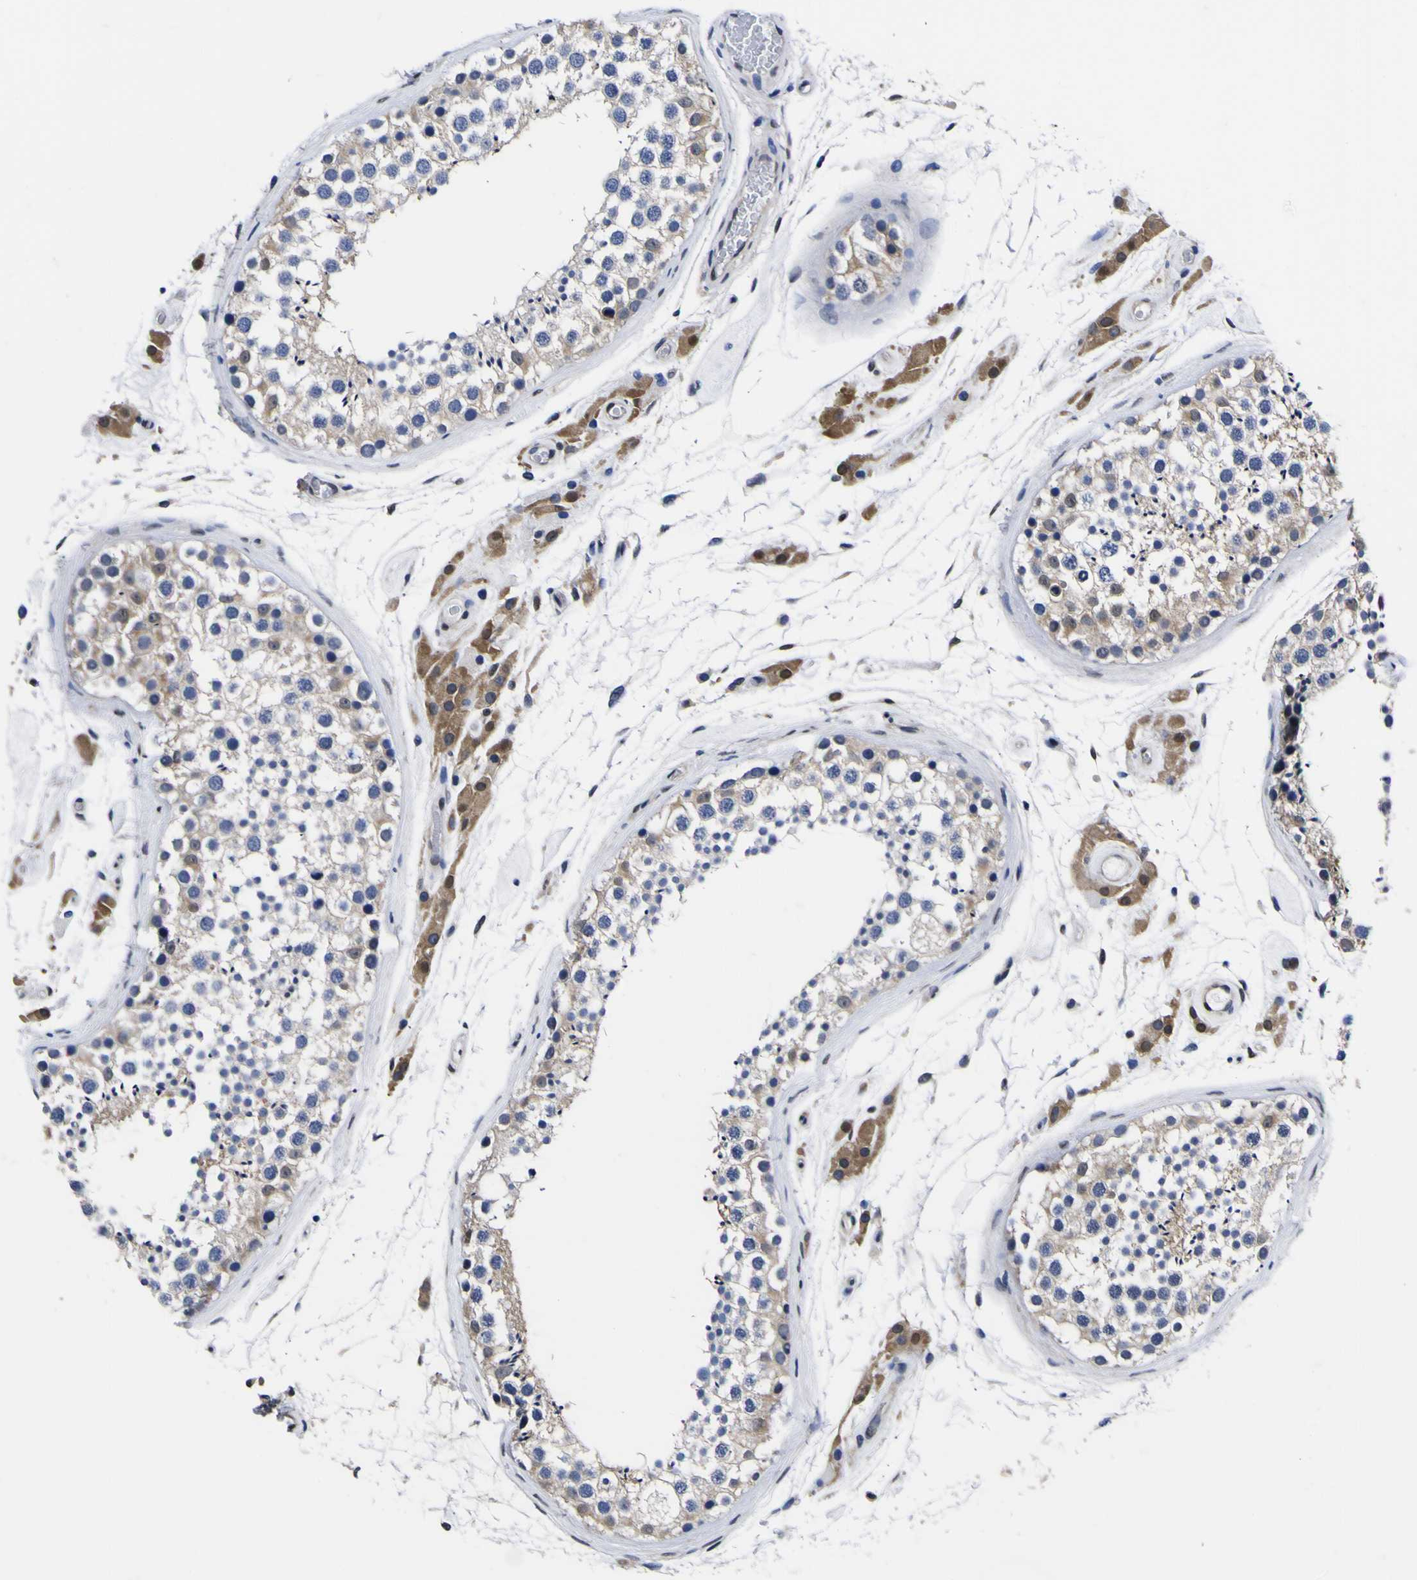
{"staining": {"intensity": "moderate", "quantity": "<25%", "location": "cytoplasmic/membranous,nuclear"}, "tissue": "testis", "cell_type": "Cells in seminiferous ducts", "image_type": "normal", "snomed": [{"axis": "morphology", "description": "Normal tissue, NOS"}, {"axis": "topography", "description": "Testis"}], "caption": "This is an image of IHC staining of unremarkable testis, which shows moderate expression in the cytoplasmic/membranous,nuclear of cells in seminiferous ducts.", "gene": "FAM110B", "patient": {"sex": "male", "age": 46}}